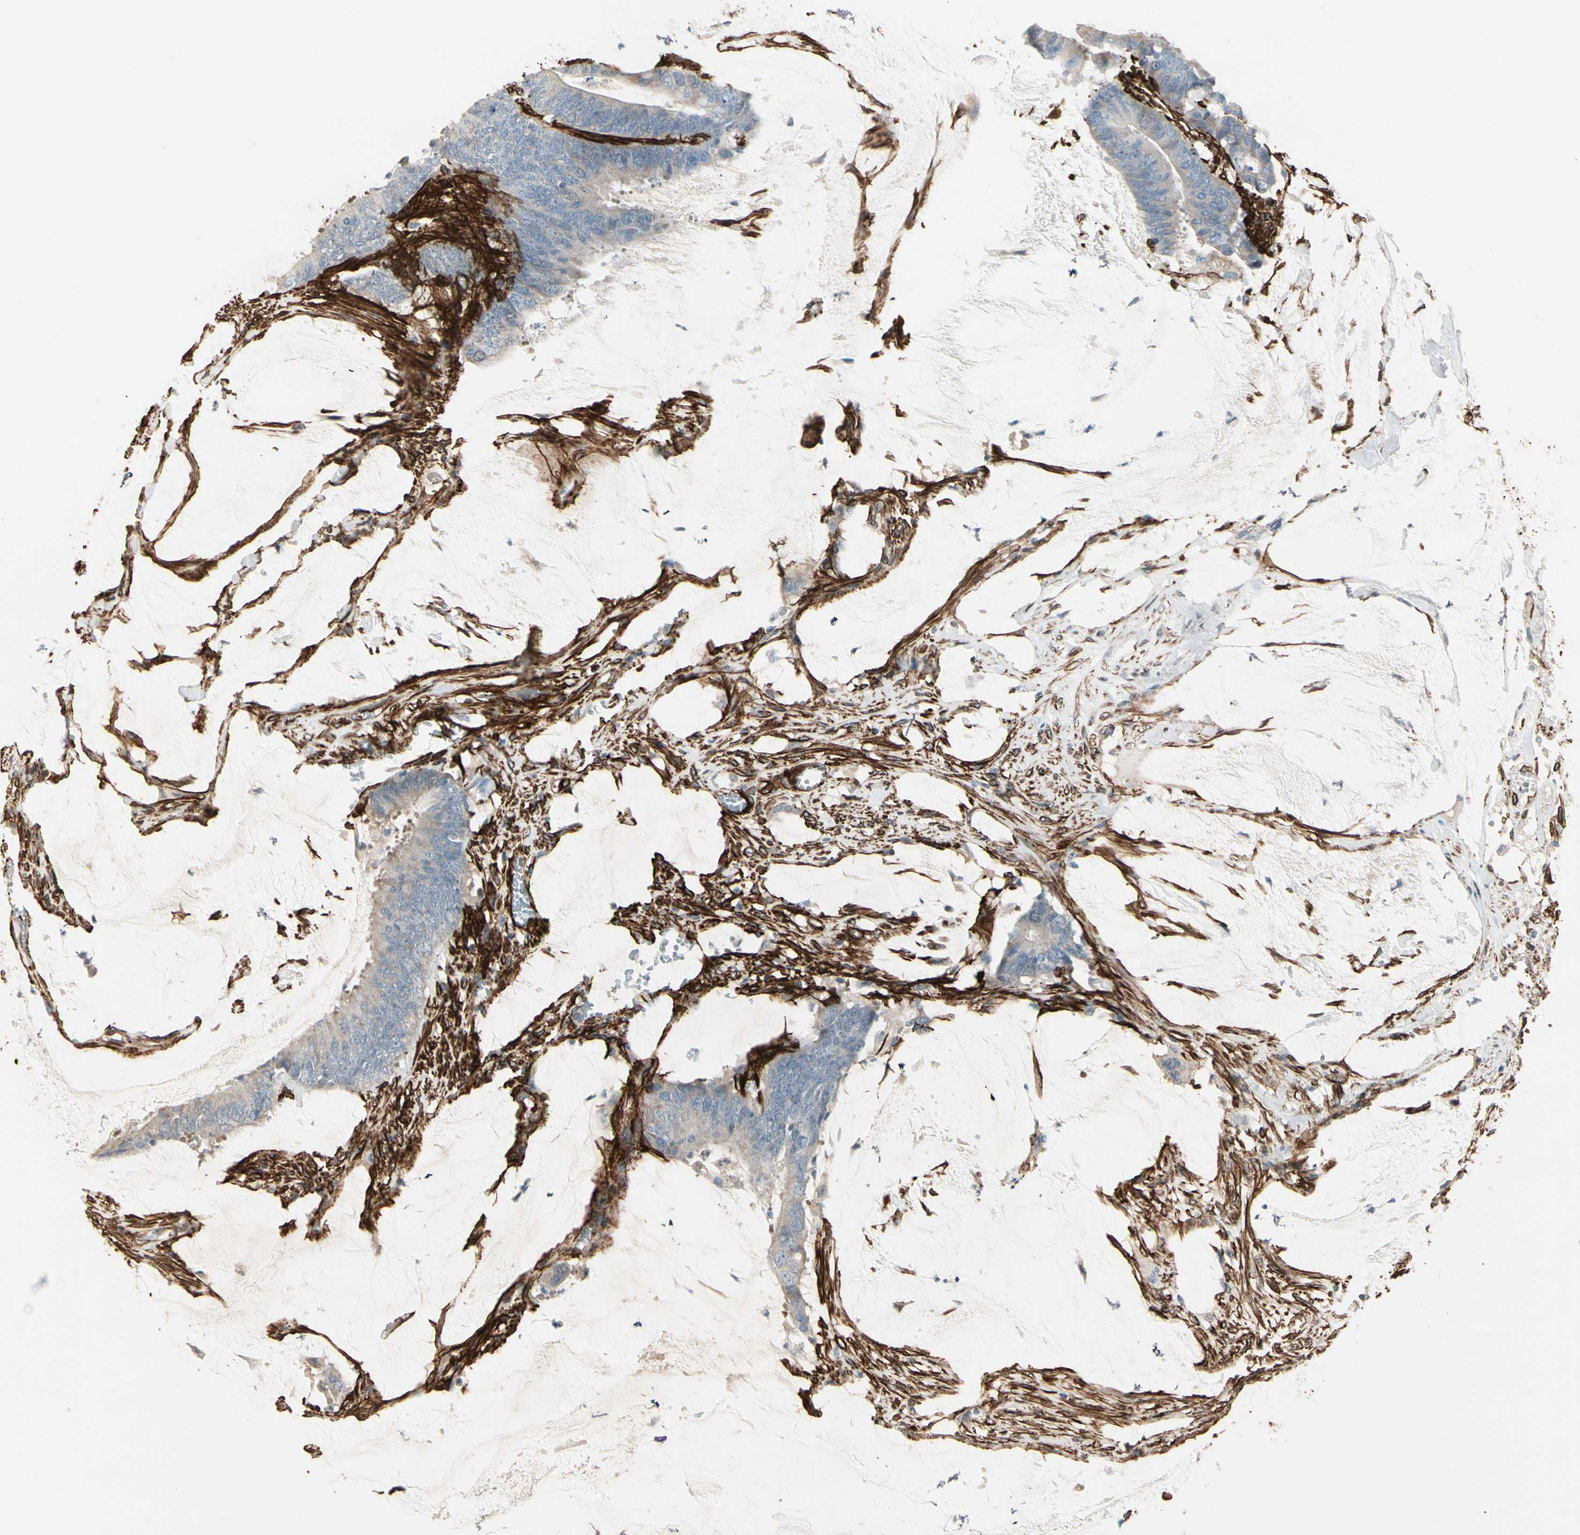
{"staining": {"intensity": "weak", "quantity": "25%-75%", "location": "cytoplasmic/membranous"}, "tissue": "colorectal cancer", "cell_type": "Tumor cells", "image_type": "cancer", "snomed": [{"axis": "morphology", "description": "Adenocarcinoma, NOS"}, {"axis": "topography", "description": "Rectum"}], "caption": "DAB (3,3'-diaminobenzidine) immunohistochemical staining of human colorectal adenocarcinoma reveals weak cytoplasmic/membranous protein positivity in approximately 25%-75% of tumor cells.", "gene": "CALD1", "patient": {"sex": "female", "age": 66}}